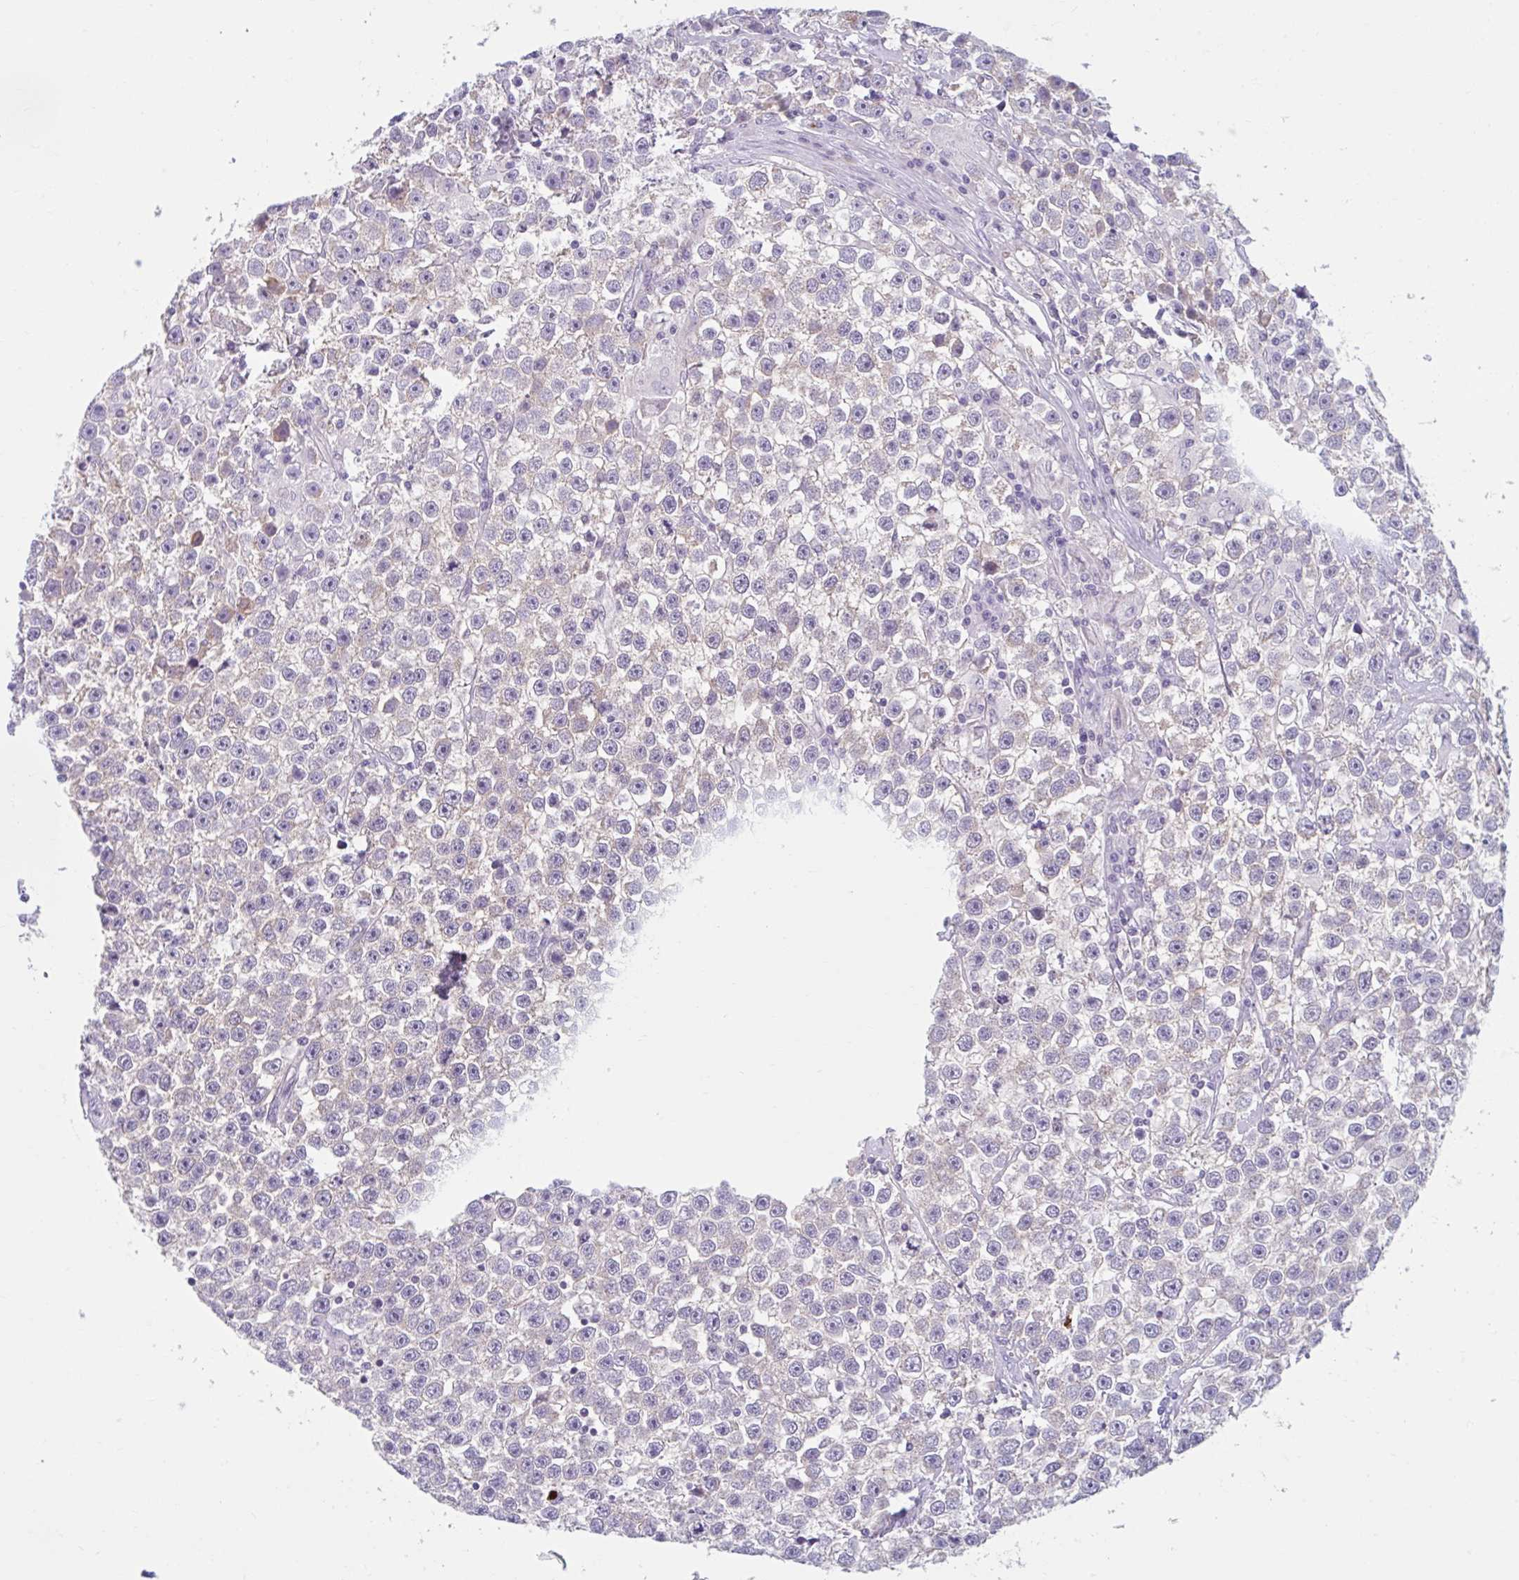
{"staining": {"intensity": "negative", "quantity": "none", "location": "none"}, "tissue": "testis cancer", "cell_type": "Tumor cells", "image_type": "cancer", "snomed": [{"axis": "morphology", "description": "Seminoma, NOS"}, {"axis": "topography", "description": "Testis"}], "caption": "There is no significant expression in tumor cells of seminoma (testis).", "gene": "CEP120", "patient": {"sex": "male", "age": 31}}